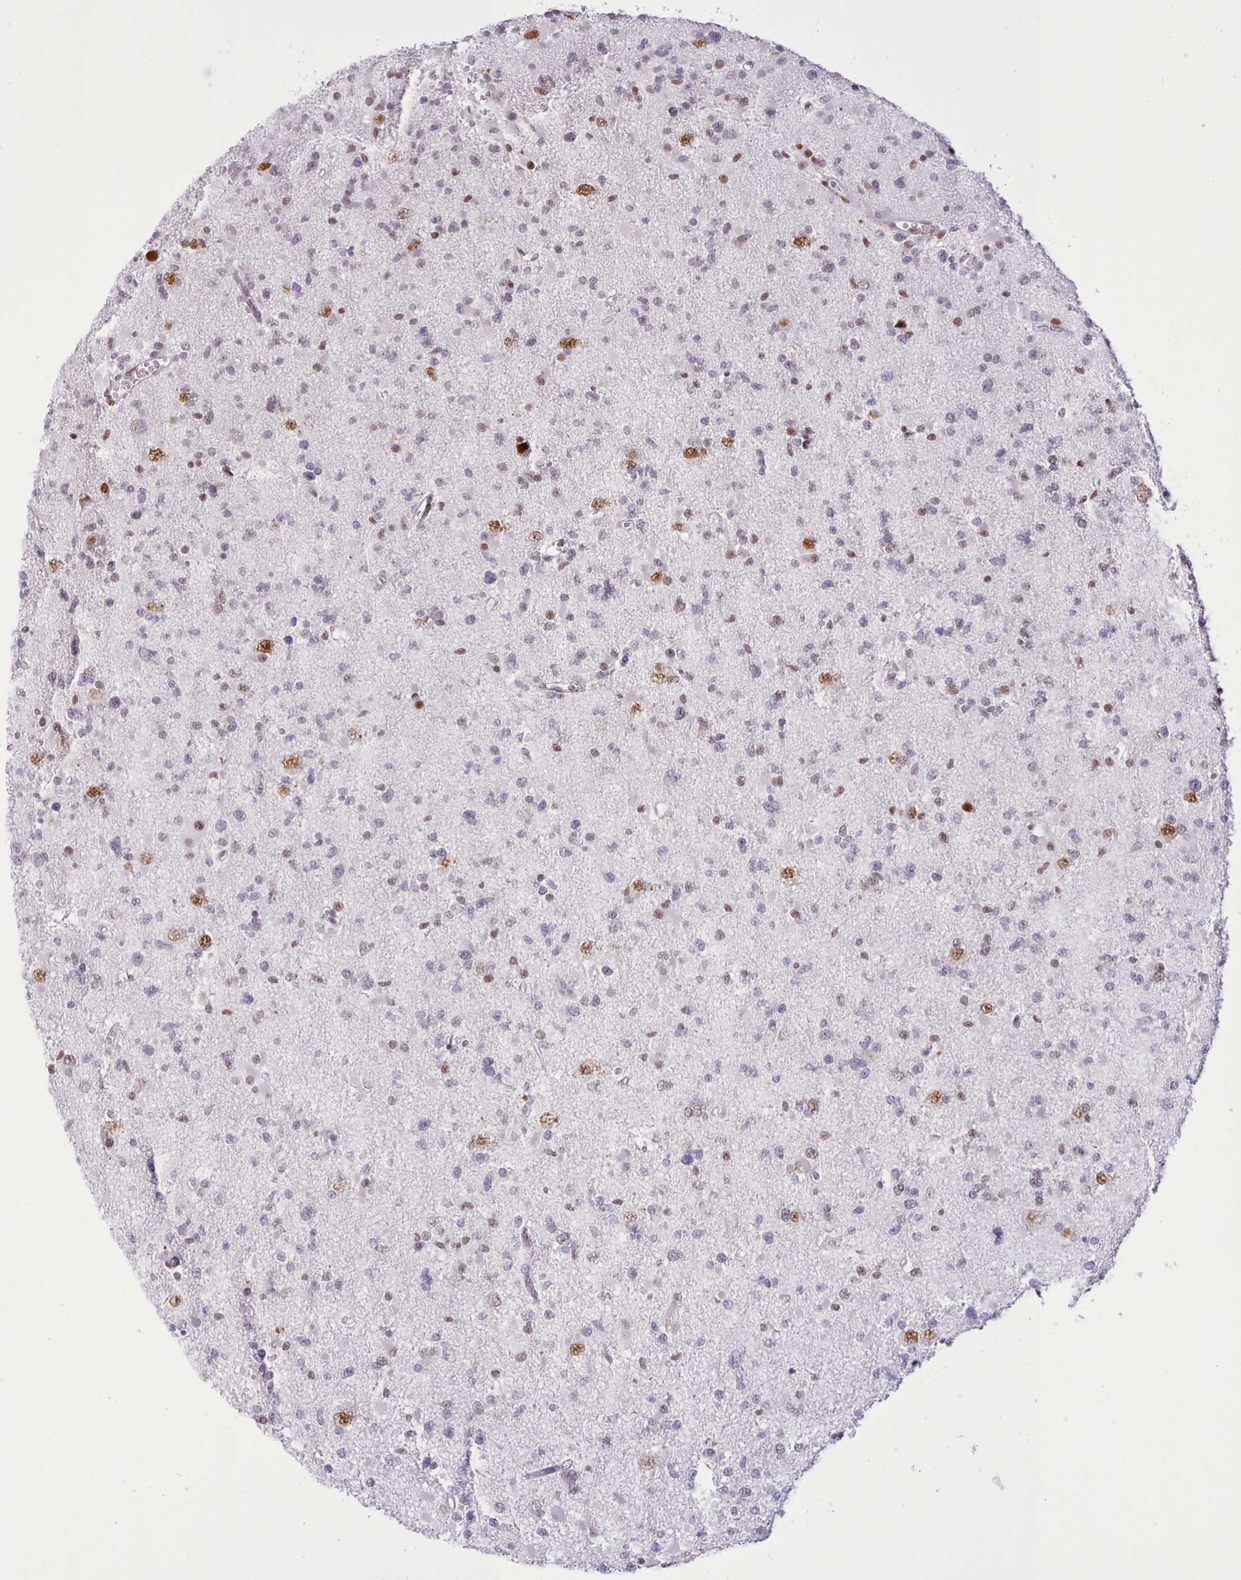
{"staining": {"intensity": "negative", "quantity": "none", "location": "none"}, "tissue": "glioma", "cell_type": "Tumor cells", "image_type": "cancer", "snomed": [{"axis": "morphology", "description": "Glioma, malignant, Low grade"}, {"axis": "topography", "description": "Brain"}], "caption": "The histopathology image demonstrates no significant positivity in tumor cells of glioma.", "gene": "TAF15", "patient": {"sex": "female", "age": 22}}